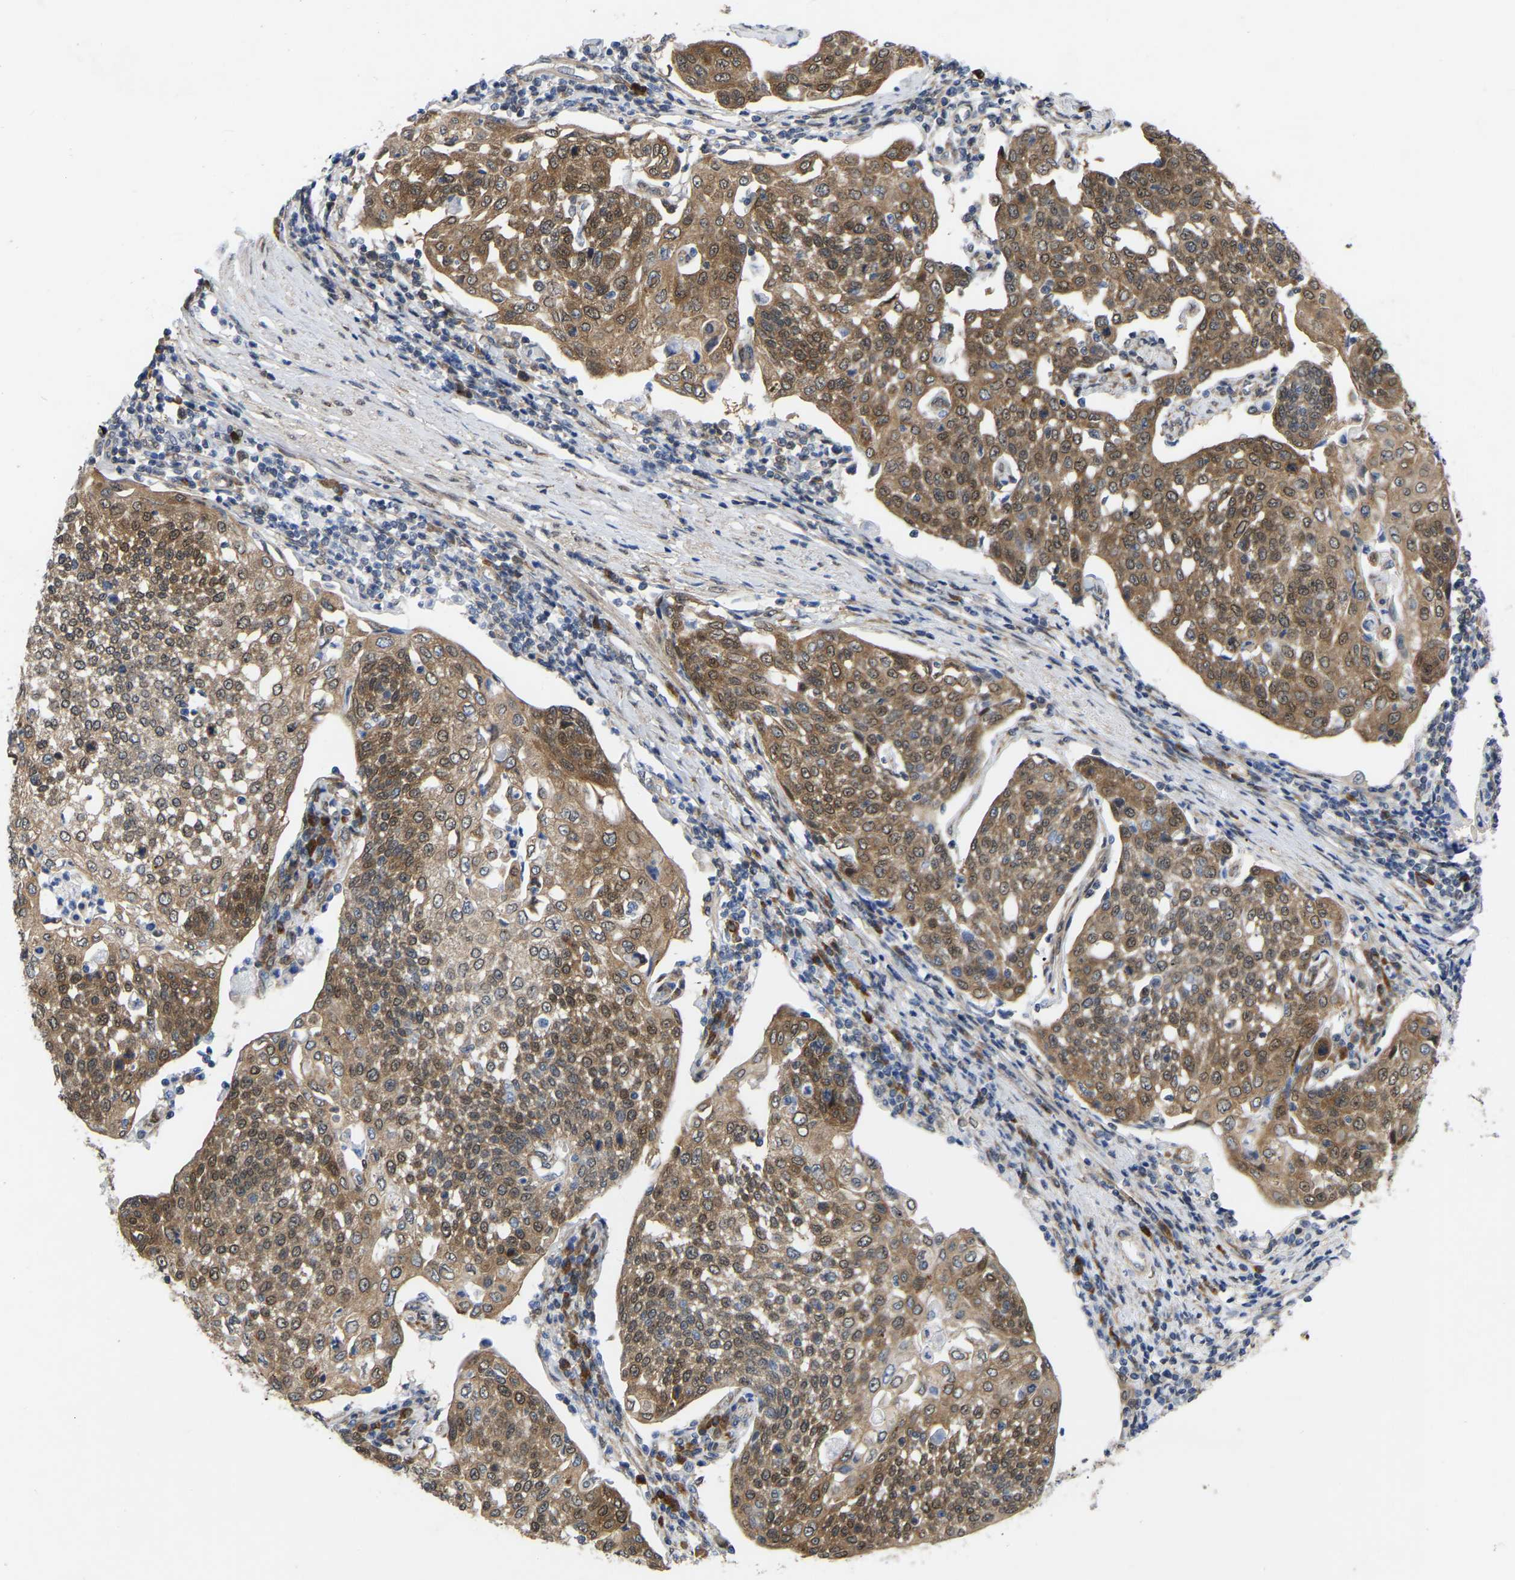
{"staining": {"intensity": "moderate", "quantity": ">75%", "location": "cytoplasmic/membranous,nuclear"}, "tissue": "cervical cancer", "cell_type": "Tumor cells", "image_type": "cancer", "snomed": [{"axis": "morphology", "description": "Squamous cell carcinoma, NOS"}, {"axis": "topography", "description": "Cervix"}], "caption": "Protein staining of squamous cell carcinoma (cervical) tissue demonstrates moderate cytoplasmic/membranous and nuclear staining in approximately >75% of tumor cells. Immunohistochemistry stains the protein of interest in brown and the nuclei are stained blue.", "gene": "UBE4B", "patient": {"sex": "female", "age": 34}}